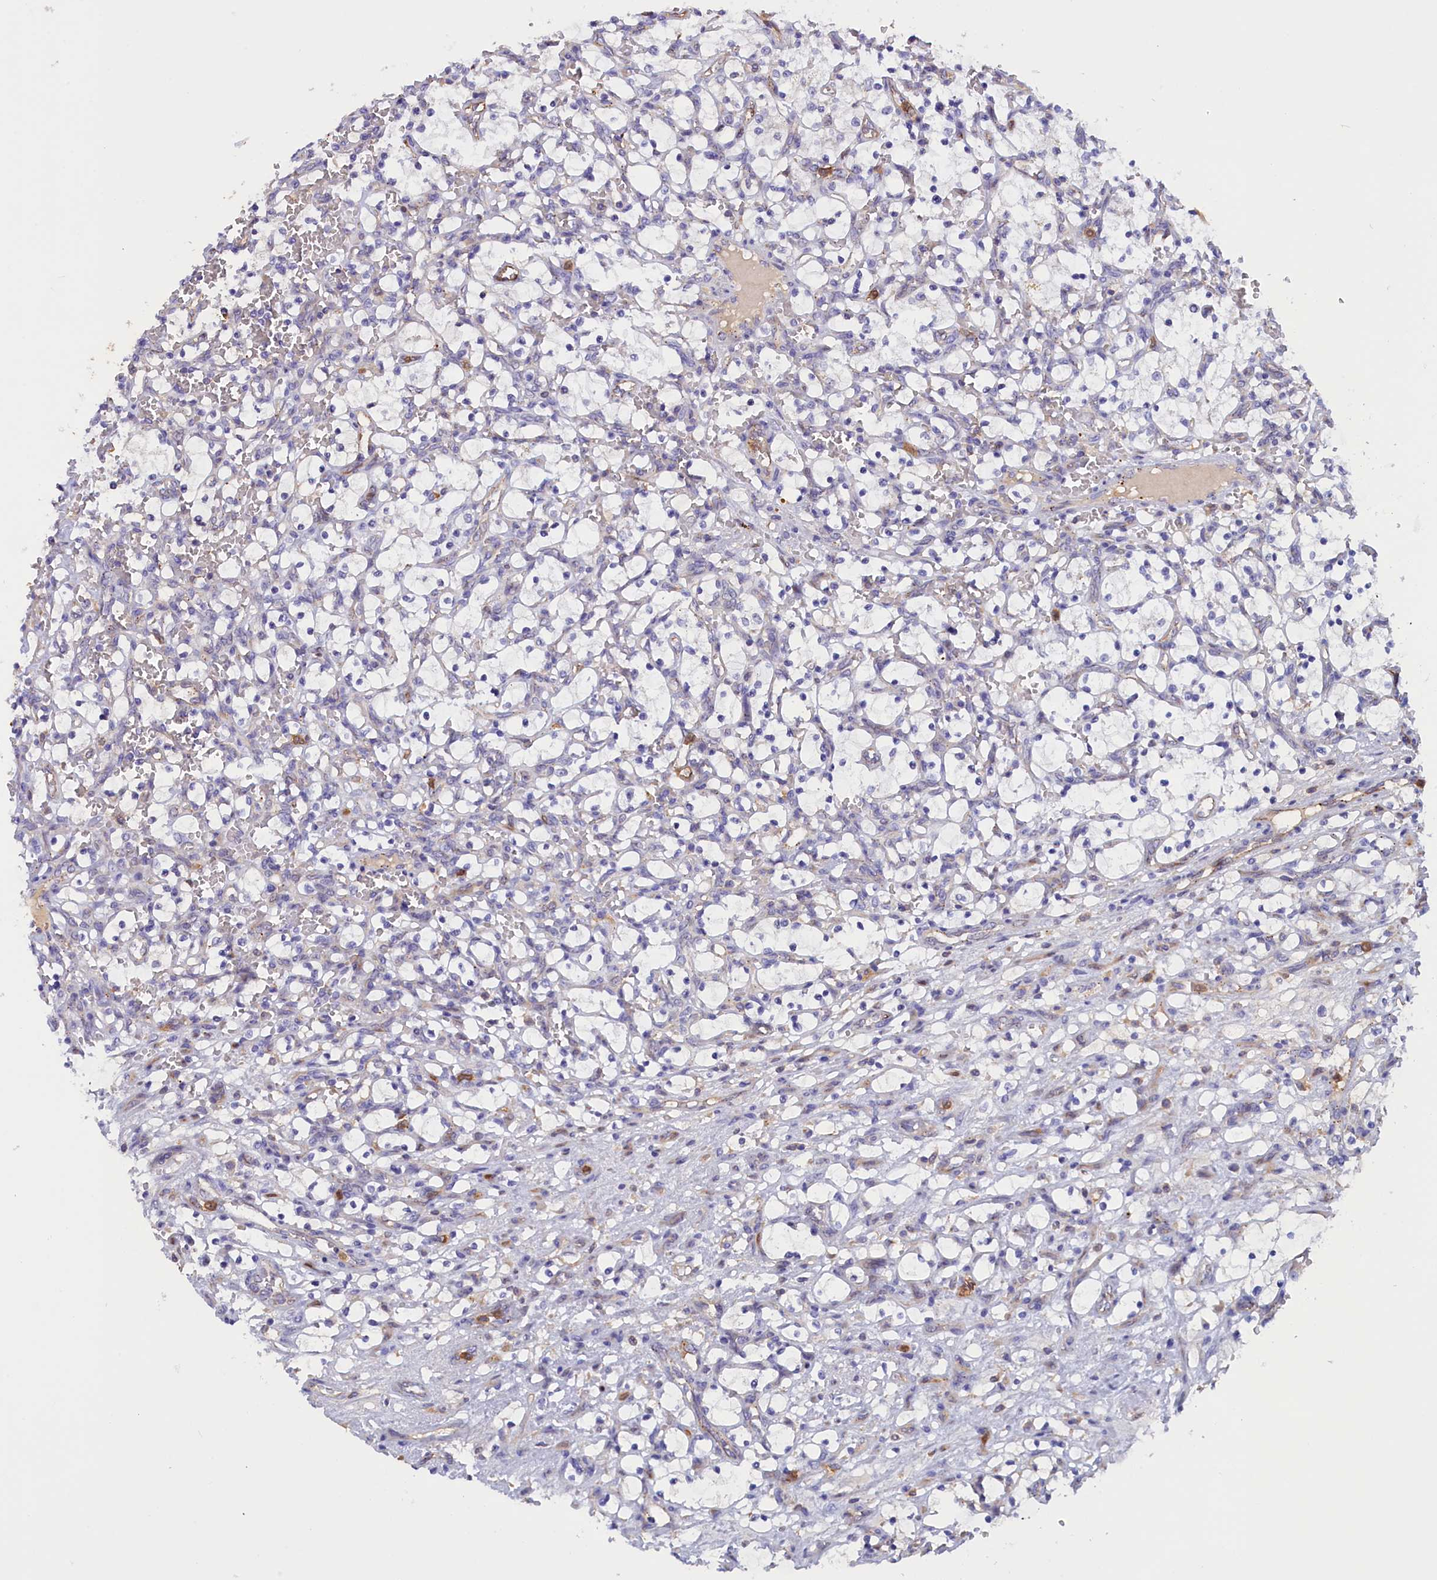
{"staining": {"intensity": "negative", "quantity": "none", "location": "none"}, "tissue": "renal cancer", "cell_type": "Tumor cells", "image_type": "cancer", "snomed": [{"axis": "morphology", "description": "Adenocarcinoma, NOS"}, {"axis": "topography", "description": "Kidney"}], "caption": "High power microscopy micrograph of an IHC image of adenocarcinoma (renal), revealing no significant expression in tumor cells. The staining is performed using DAB brown chromogen with nuclei counter-stained in using hematoxylin.", "gene": "FAM149B1", "patient": {"sex": "female", "age": 69}}